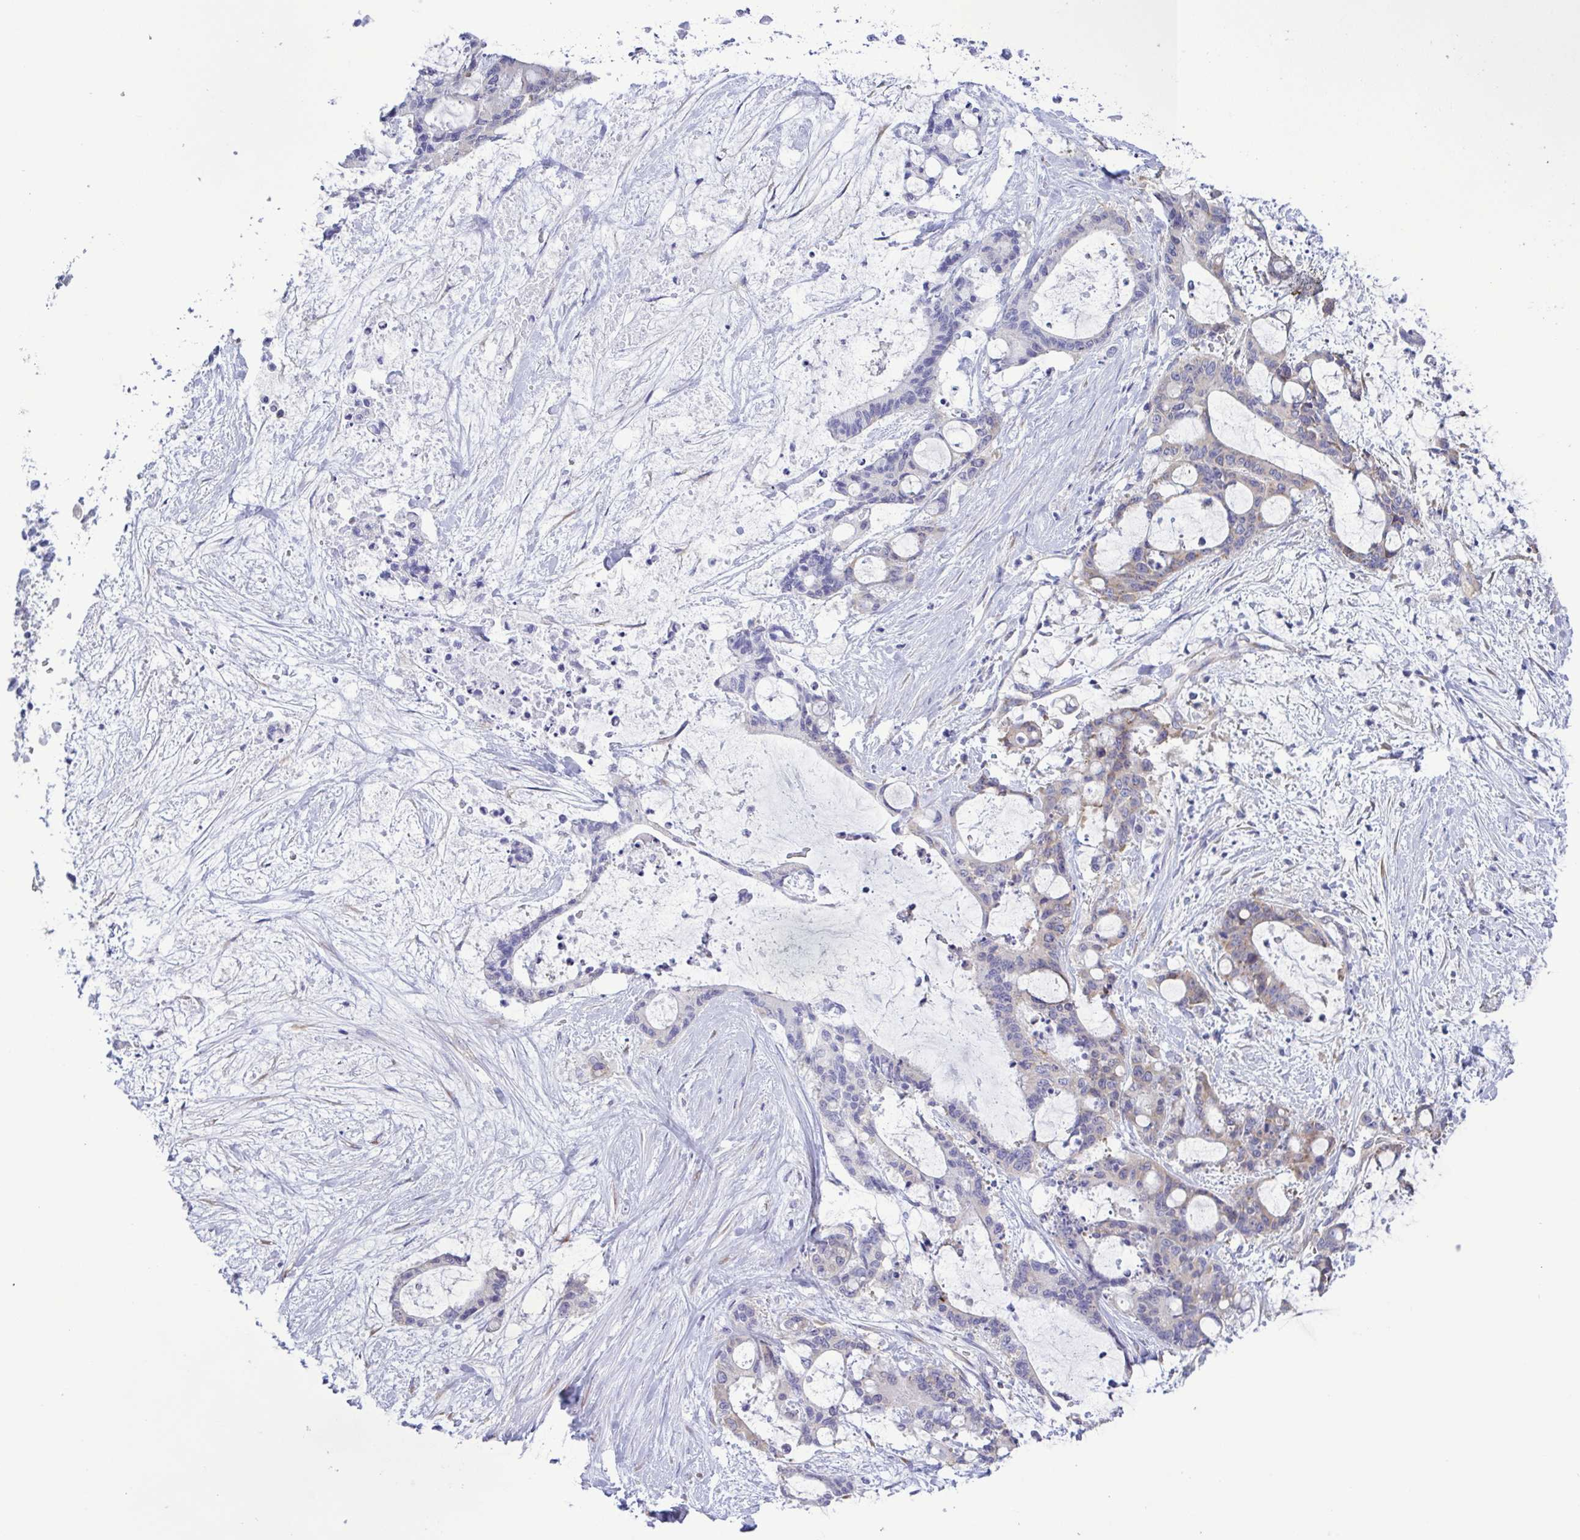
{"staining": {"intensity": "weak", "quantity": "<25%", "location": "cytoplasmic/membranous"}, "tissue": "liver cancer", "cell_type": "Tumor cells", "image_type": "cancer", "snomed": [{"axis": "morphology", "description": "Normal tissue, NOS"}, {"axis": "morphology", "description": "Cholangiocarcinoma"}, {"axis": "topography", "description": "Liver"}, {"axis": "topography", "description": "Peripheral nerve tissue"}], "caption": "The micrograph reveals no significant staining in tumor cells of liver cancer (cholangiocarcinoma). The staining was performed using DAB to visualize the protein expression in brown, while the nuclei were stained in blue with hematoxylin (Magnification: 20x).", "gene": "TNNI3", "patient": {"sex": "female", "age": 73}}